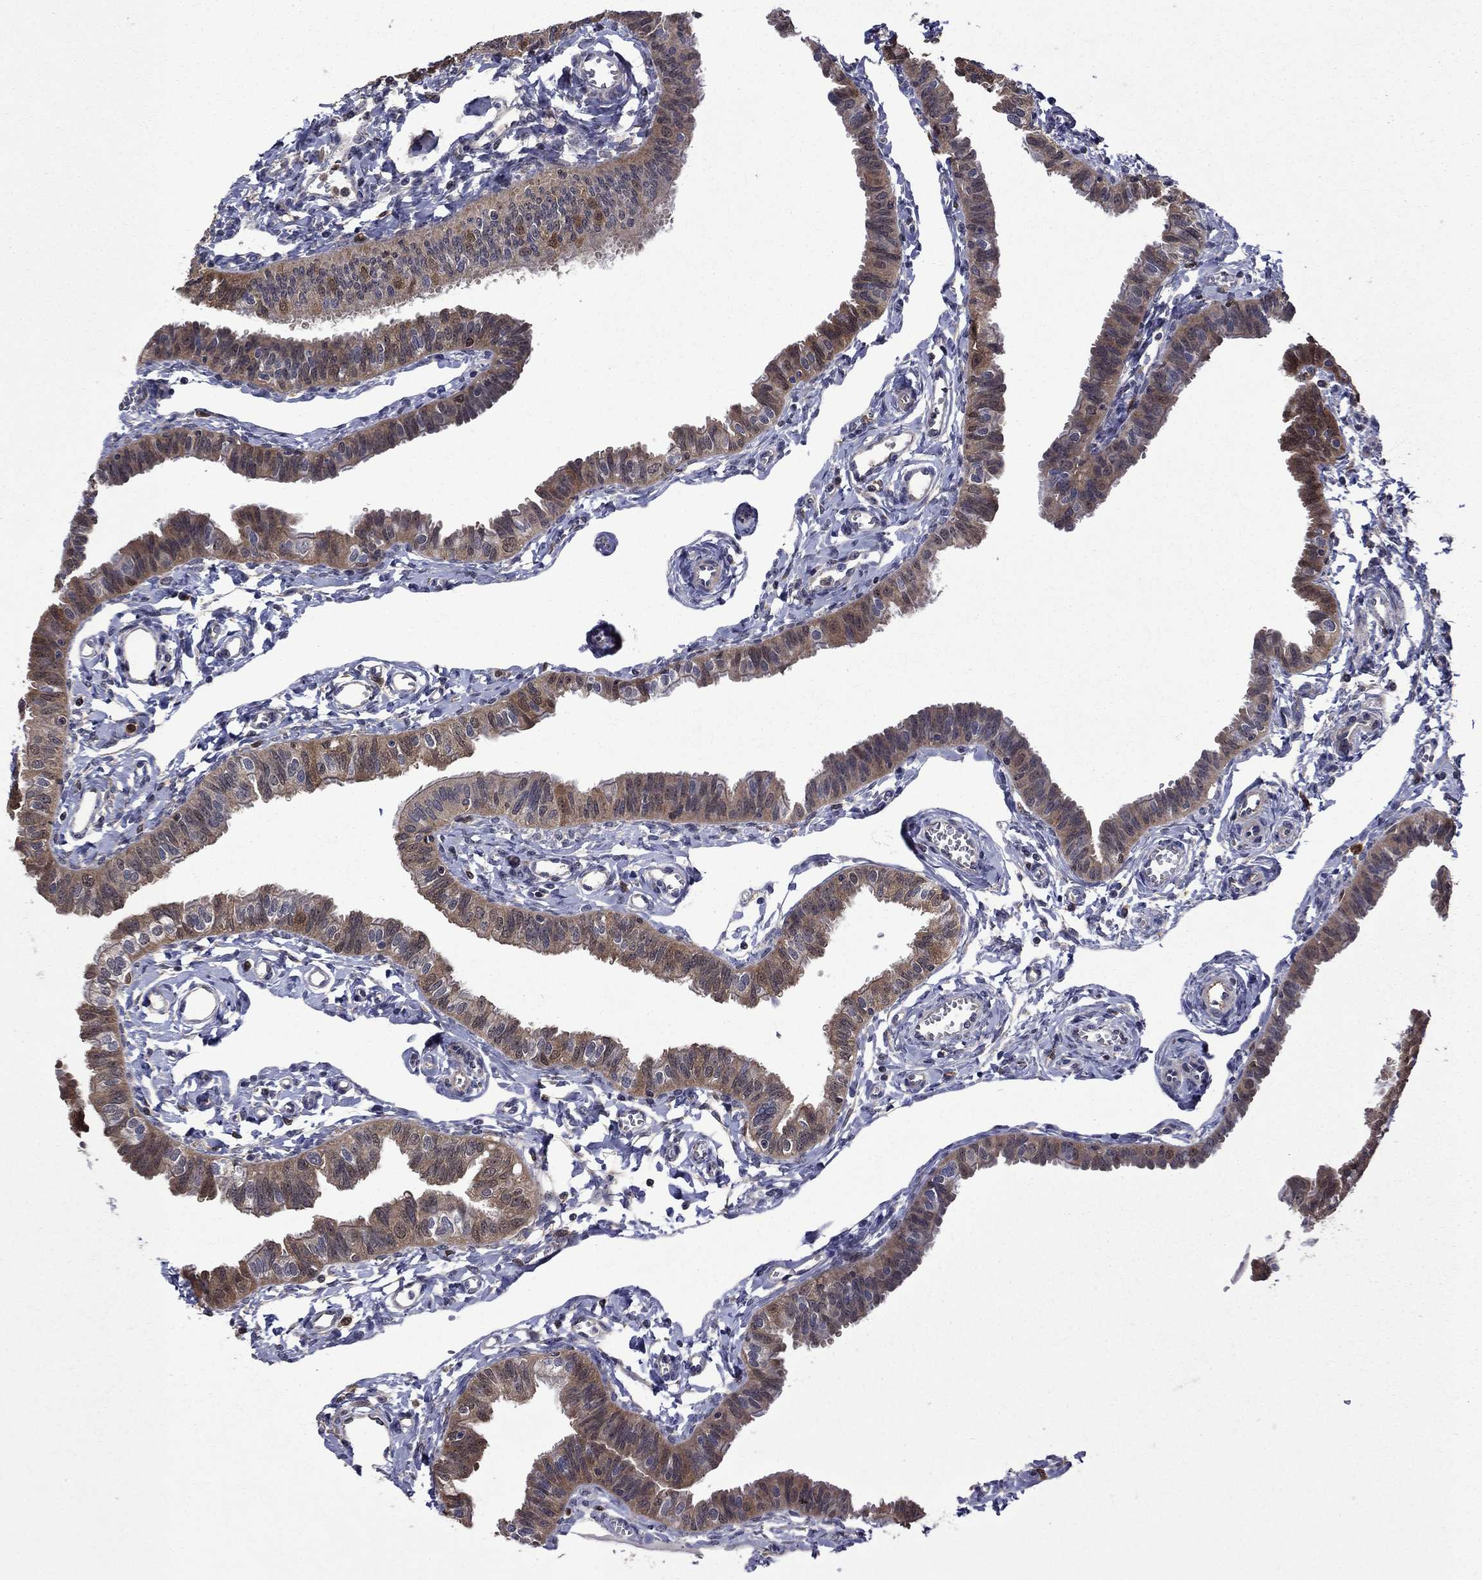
{"staining": {"intensity": "moderate", "quantity": ">75%", "location": "cytoplasmic/membranous"}, "tissue": "fallopian tube", "cell_type": "Glandular cells", "image_type": "normal", "snomed": [{"axis": "morphology", "description": "Normal tissue, NOS"}, {"axis": "topography", "description": "Fallopian tube"}], "caption": "This histopathology image reveals immunohistochemistry staining of normal fallopian tube, with medium moderate cytoplasmic/membranous staining in about >75% of glandular cells.", "gene": "TPMT", "patient": {"sex": "female", "age": 54}}